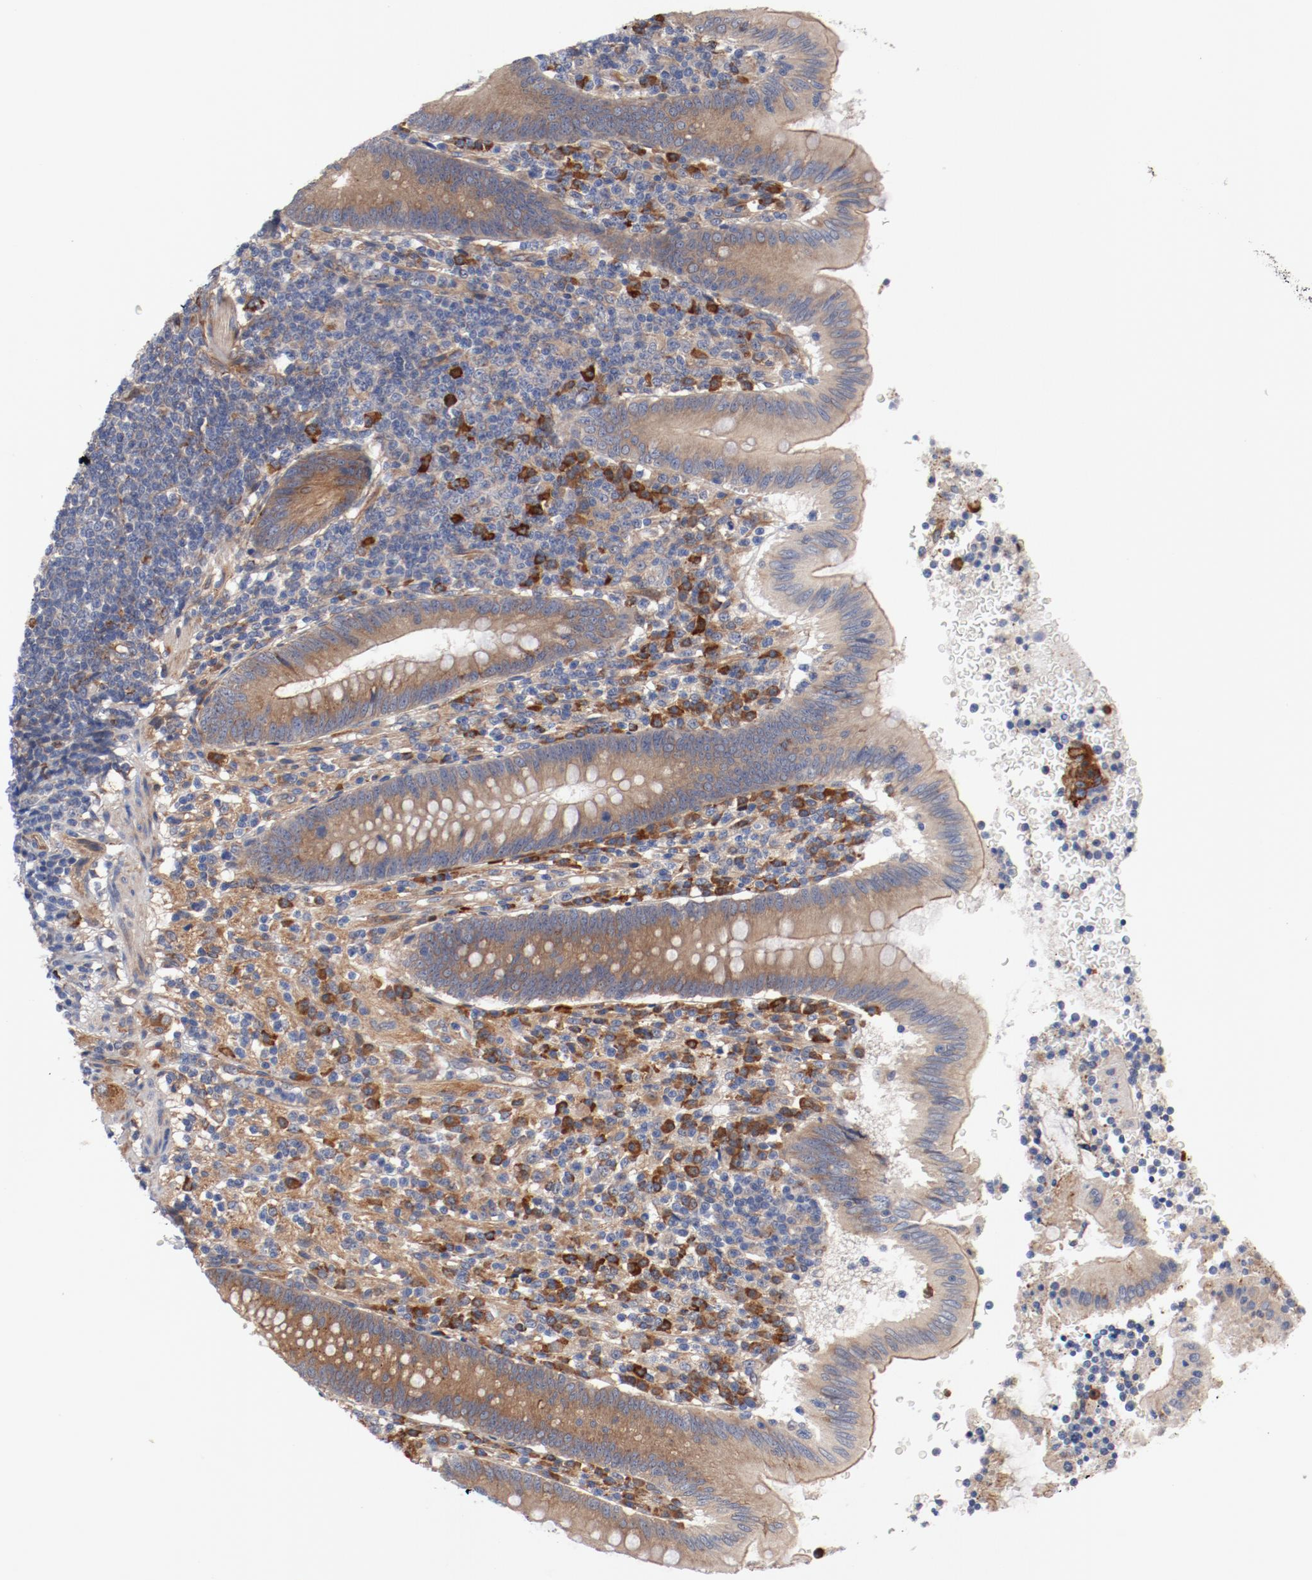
{"staining": {"intensity": "moderate", "quantity": ">75%", "location": "cytoplasmic/membranous"}, "tissue": "appendix", "cell_type": "Glandular cells", "image_type": "normal", "snomed": [{"axis": "morphology", "description": "Normal tissue, NOS"}, {"axis": "morphology", "description": "Inflammation, NOS"}, {"axis": "topography", "description": "Appendix"}], "caption": "Benign appendix was stained to show a protein in brown. There is medium levels of moderate cytoplasmic/membranous staining in about >75% of glandular cells.", "gene": "PITPNM2", "patient": {"sex": "male", "age": 46}}